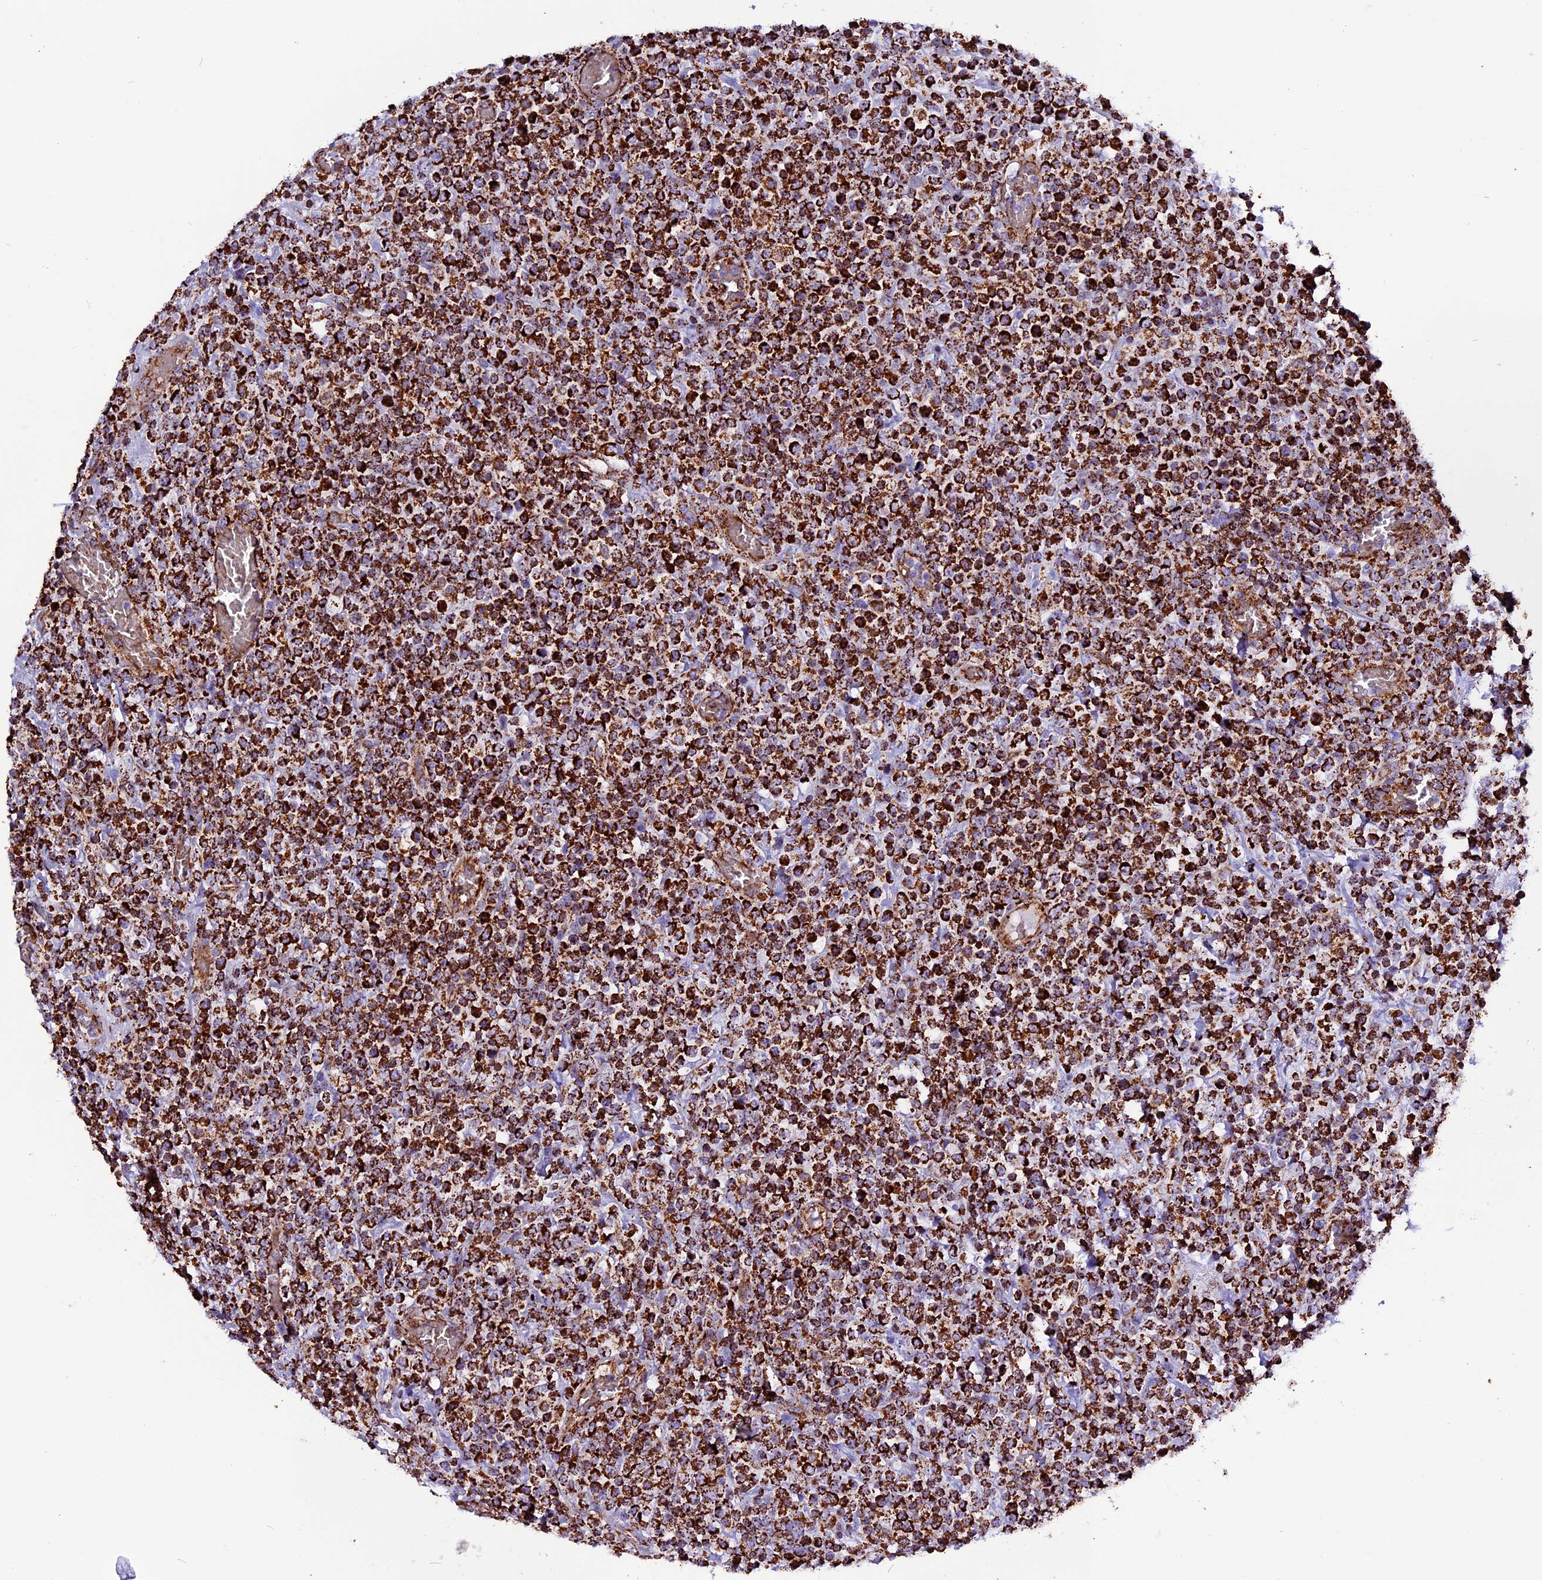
{"staining": {"intensity": "strong", "quantity": ">75%", "location": "cytoplasmic/membranous"}, "tissue": "lymphoma", "cell_type": "Tumor cells", "image_type": "cancer", "snomed": [{"axis": "morphology", "description": "Malignant lymphoma, non-Hodgkin's type, High grade"}, {"axis": "topography", "description": "Colon"}], "caption": "This is an image of immunohistochemistry staining of malignant lymphoma, non-Hodgkin's type (high-grade), which shows strong staining in the cytoplasmic/membranous of tumor cells.", "gene": "CX3CL1", "patient": {"sex": "female", "age": 53}}